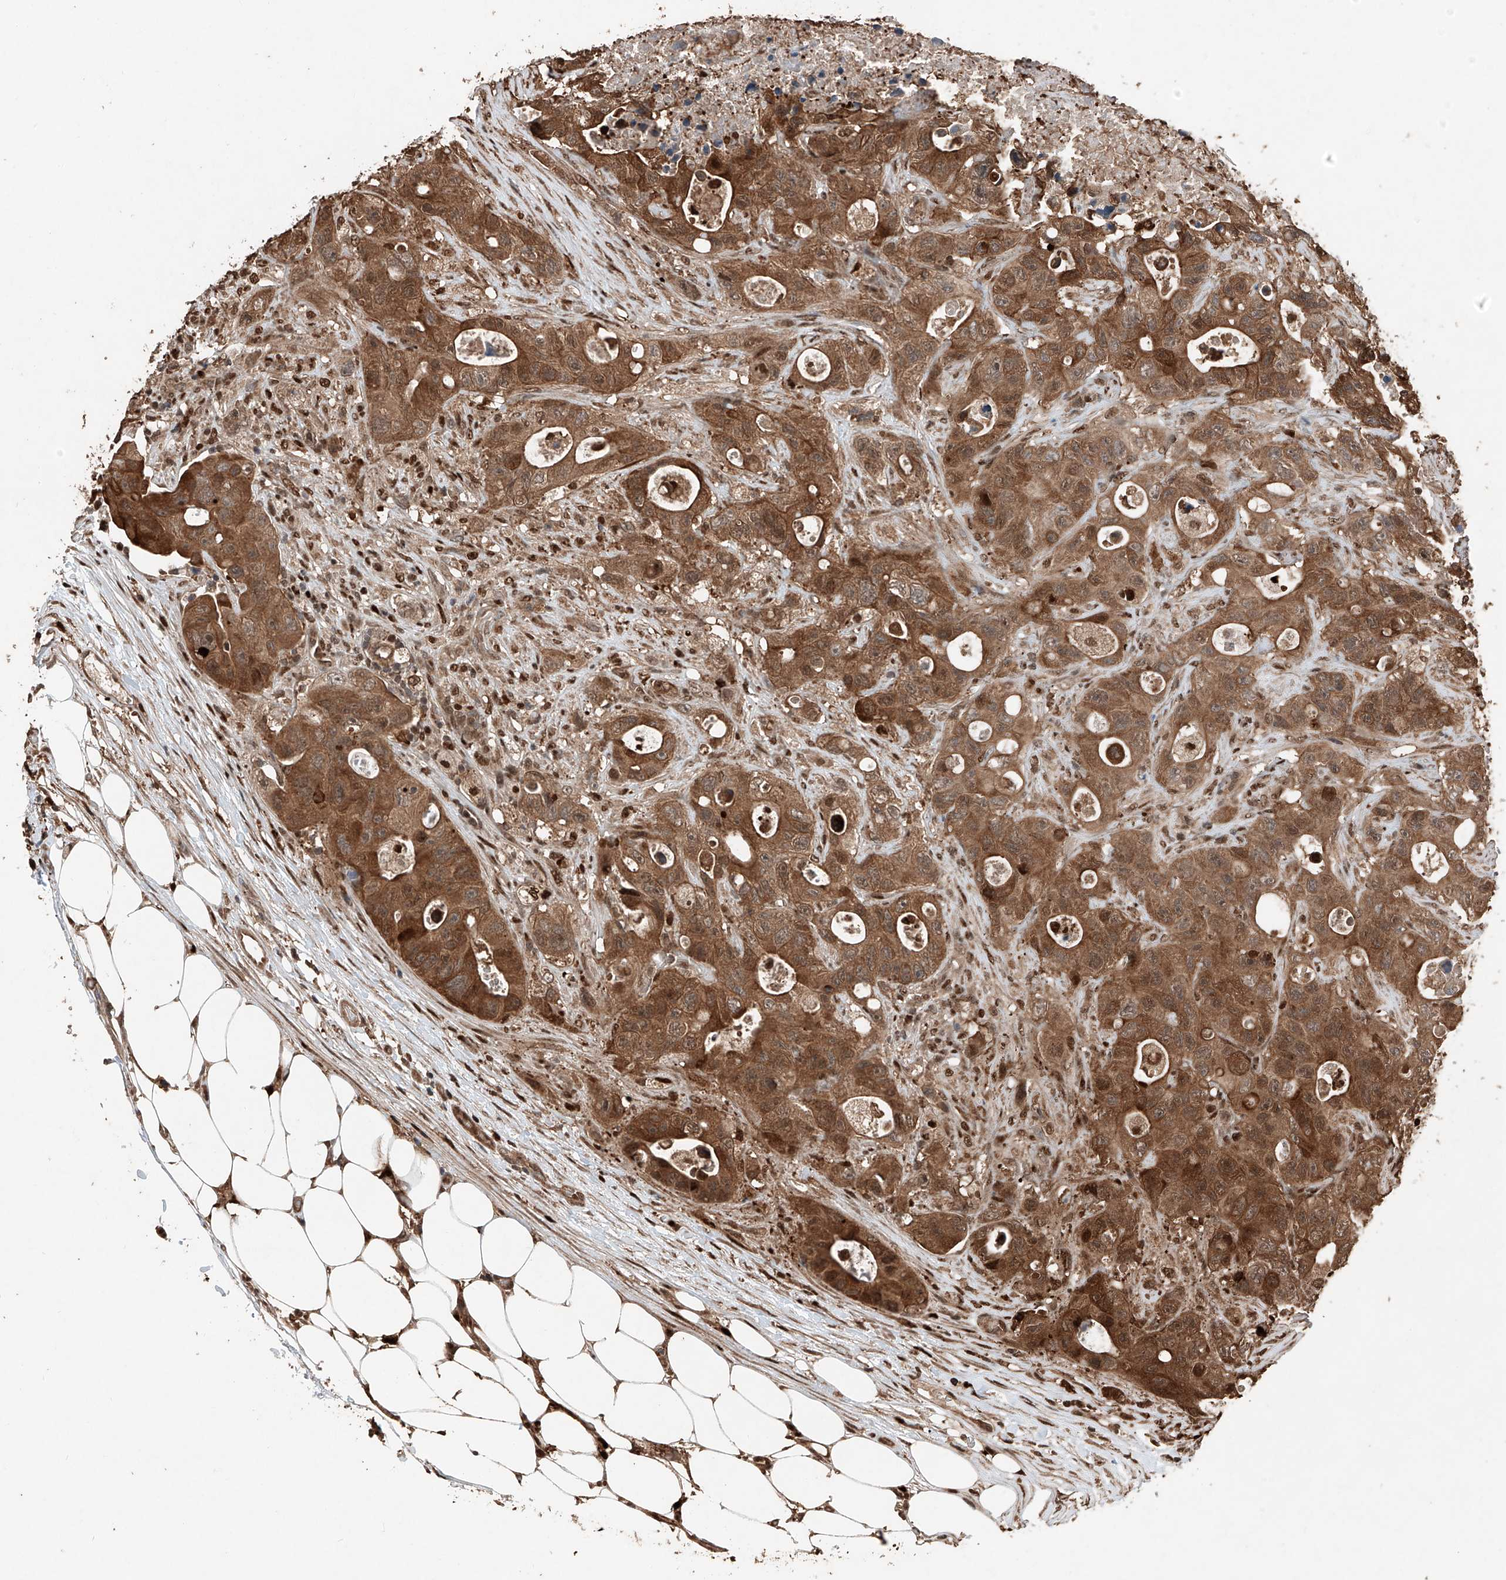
{"staining": {"intensity": "strong", "quantity": ">75%", "location": "cytoplasmic/membranous,nuclear"}, "tissue": "colorectal cancer", "cell_type": "Tumor cells", "image_type": "cancer", "snomed": [{"axis": "morphology", "description": "Adenocarcinoma, NOS"}, {"axis": "topography", "description": "Colon"}], "caption": "The image reveals a brown stain indicating the presence of a protein in the cytoplasmic/membranous and nuclear of tumor cells in adenocarcinoma (colorectal). (Brightfield microscopy of DAB IHC at high magnification).", "gene": "RMND1", "patient": {"sex": "female", "age": 46}}